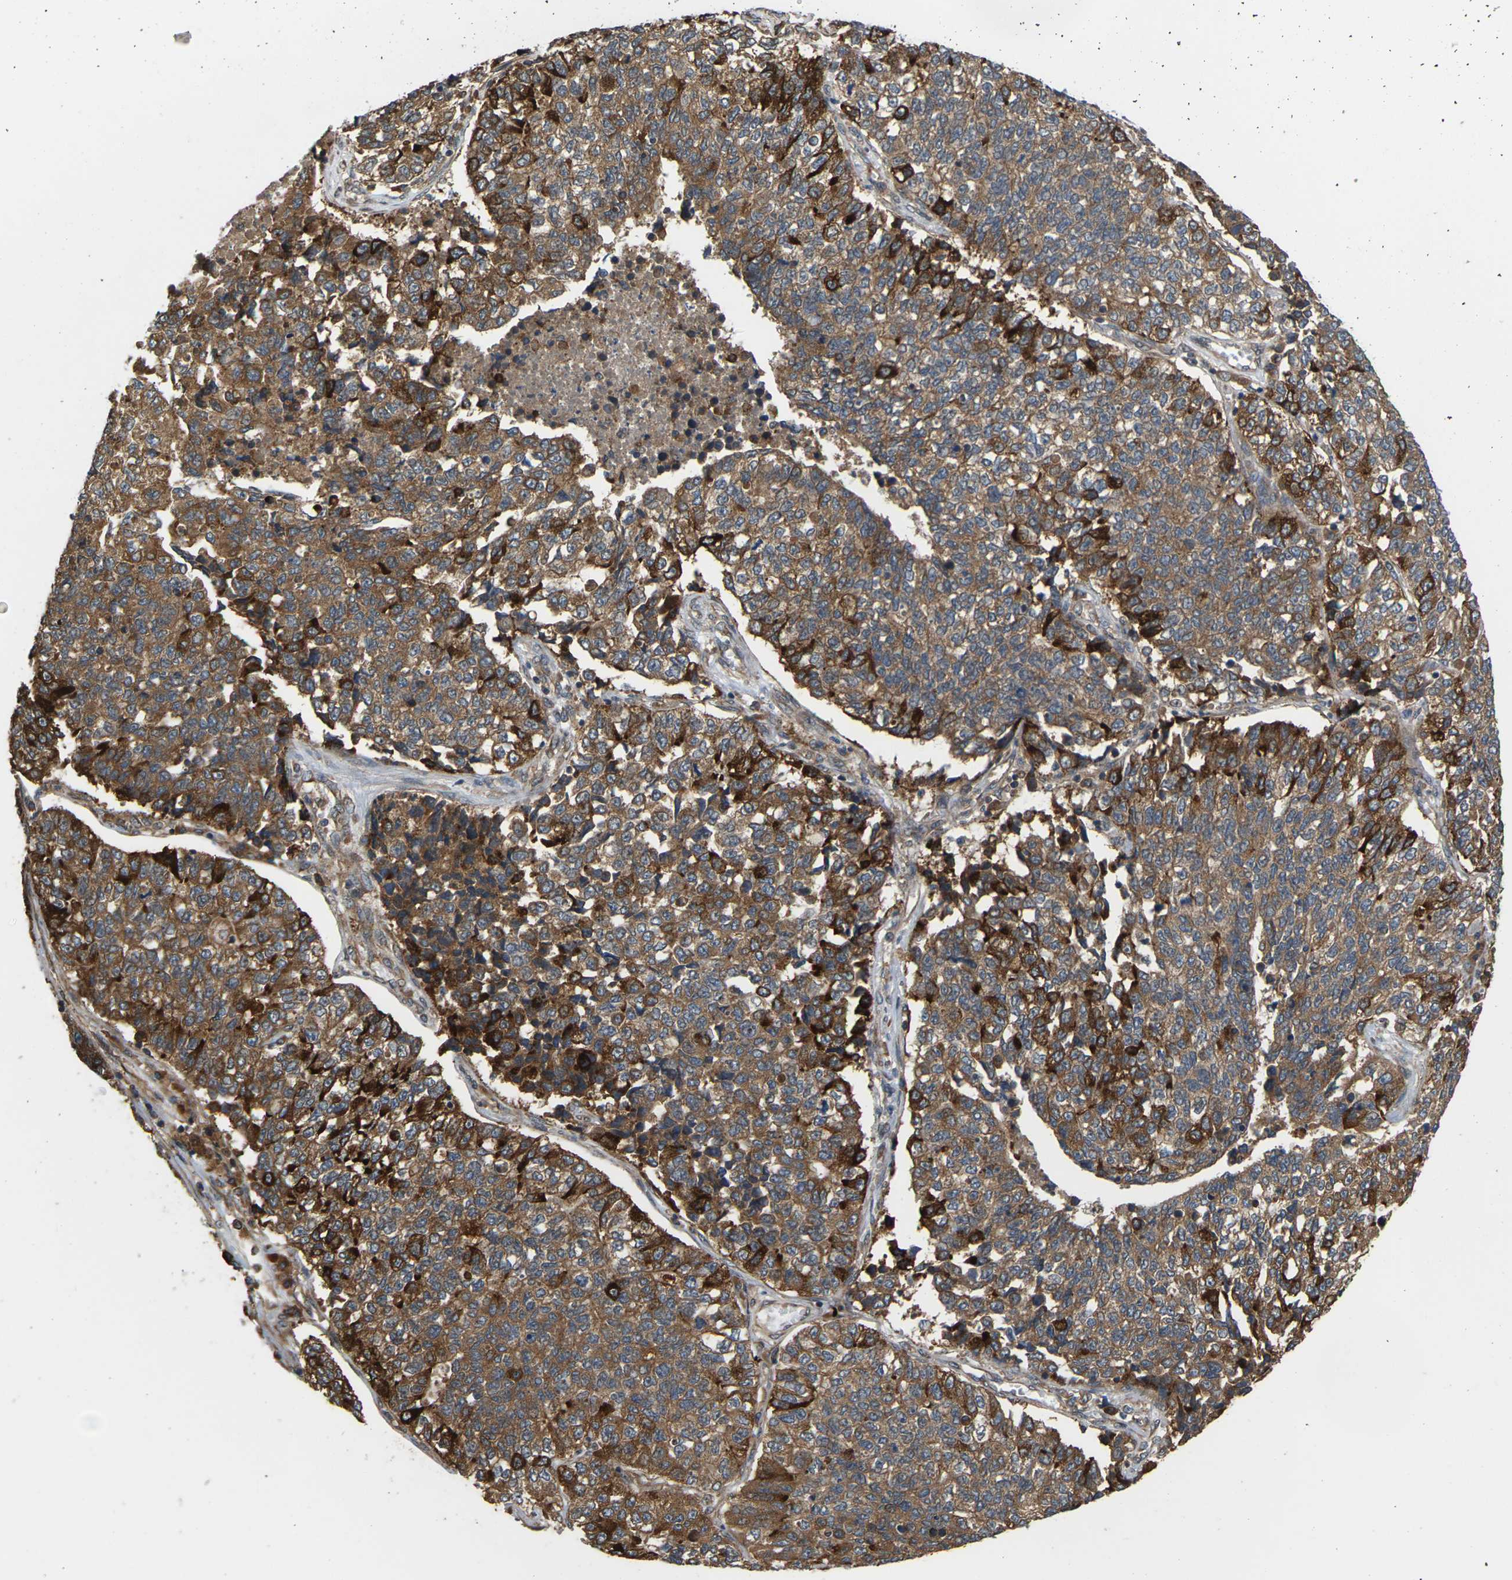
{"staining": {"intensity": "moderate", "quantity": ">75%", "location": "cytoplasmic/membranous"}, "tissue": "lung cancer", "cell_type": "Tumor cells", "image_type": "cancer", "snomed": [{"axis": "morphology", "description": "Adenocarcinoma, NOS"}, {"axis": "topography", "description": "Lung"}], "caption": "Immunohistochemical staining of human lung cancer (adenocarcinoma) demonstrates medium levels of moderate cytoplasmic/membranous positivity in about >75% of tumor cells.", "gene": "NRAS", "patient": {"sex": "male", "age": 49}}